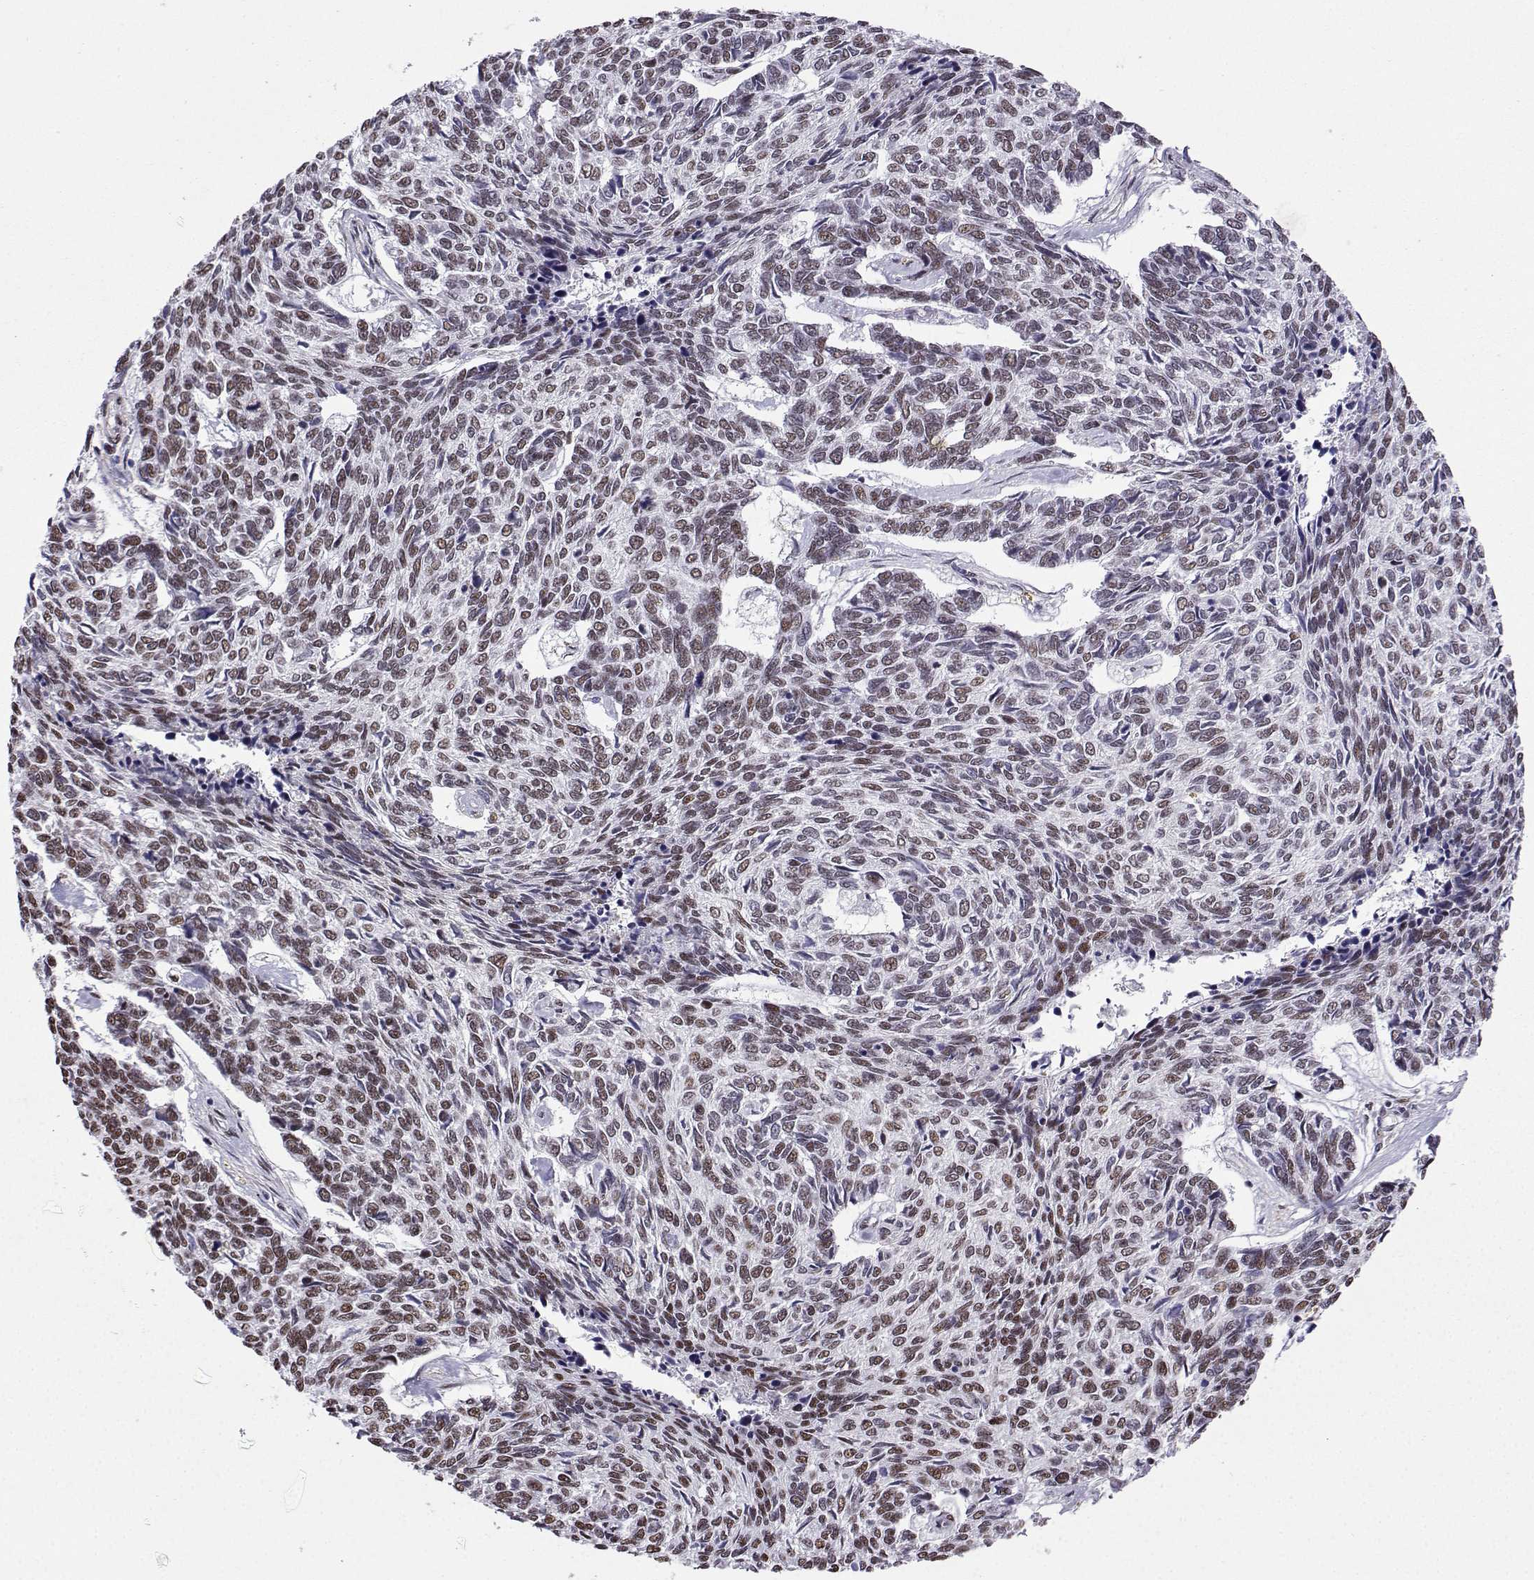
{"staining": {"intensity": "weak", "quantity": ">75%", "location": "nuclear"}, "tissue": "skin cancer", "cell_type": "Tumor cells", "image_type": "cancer", "snomed": [{"axis": "morphology", "description": "Basal cell carcinoma"}, {"axis": "topography", "description": "Skin"}], "caption": "Skin cancer stained for a protein exhibits weak nuclear positivity in tumor cells.", "gene": "CCNK", "patient": {"sex": "female", "age": 65}}